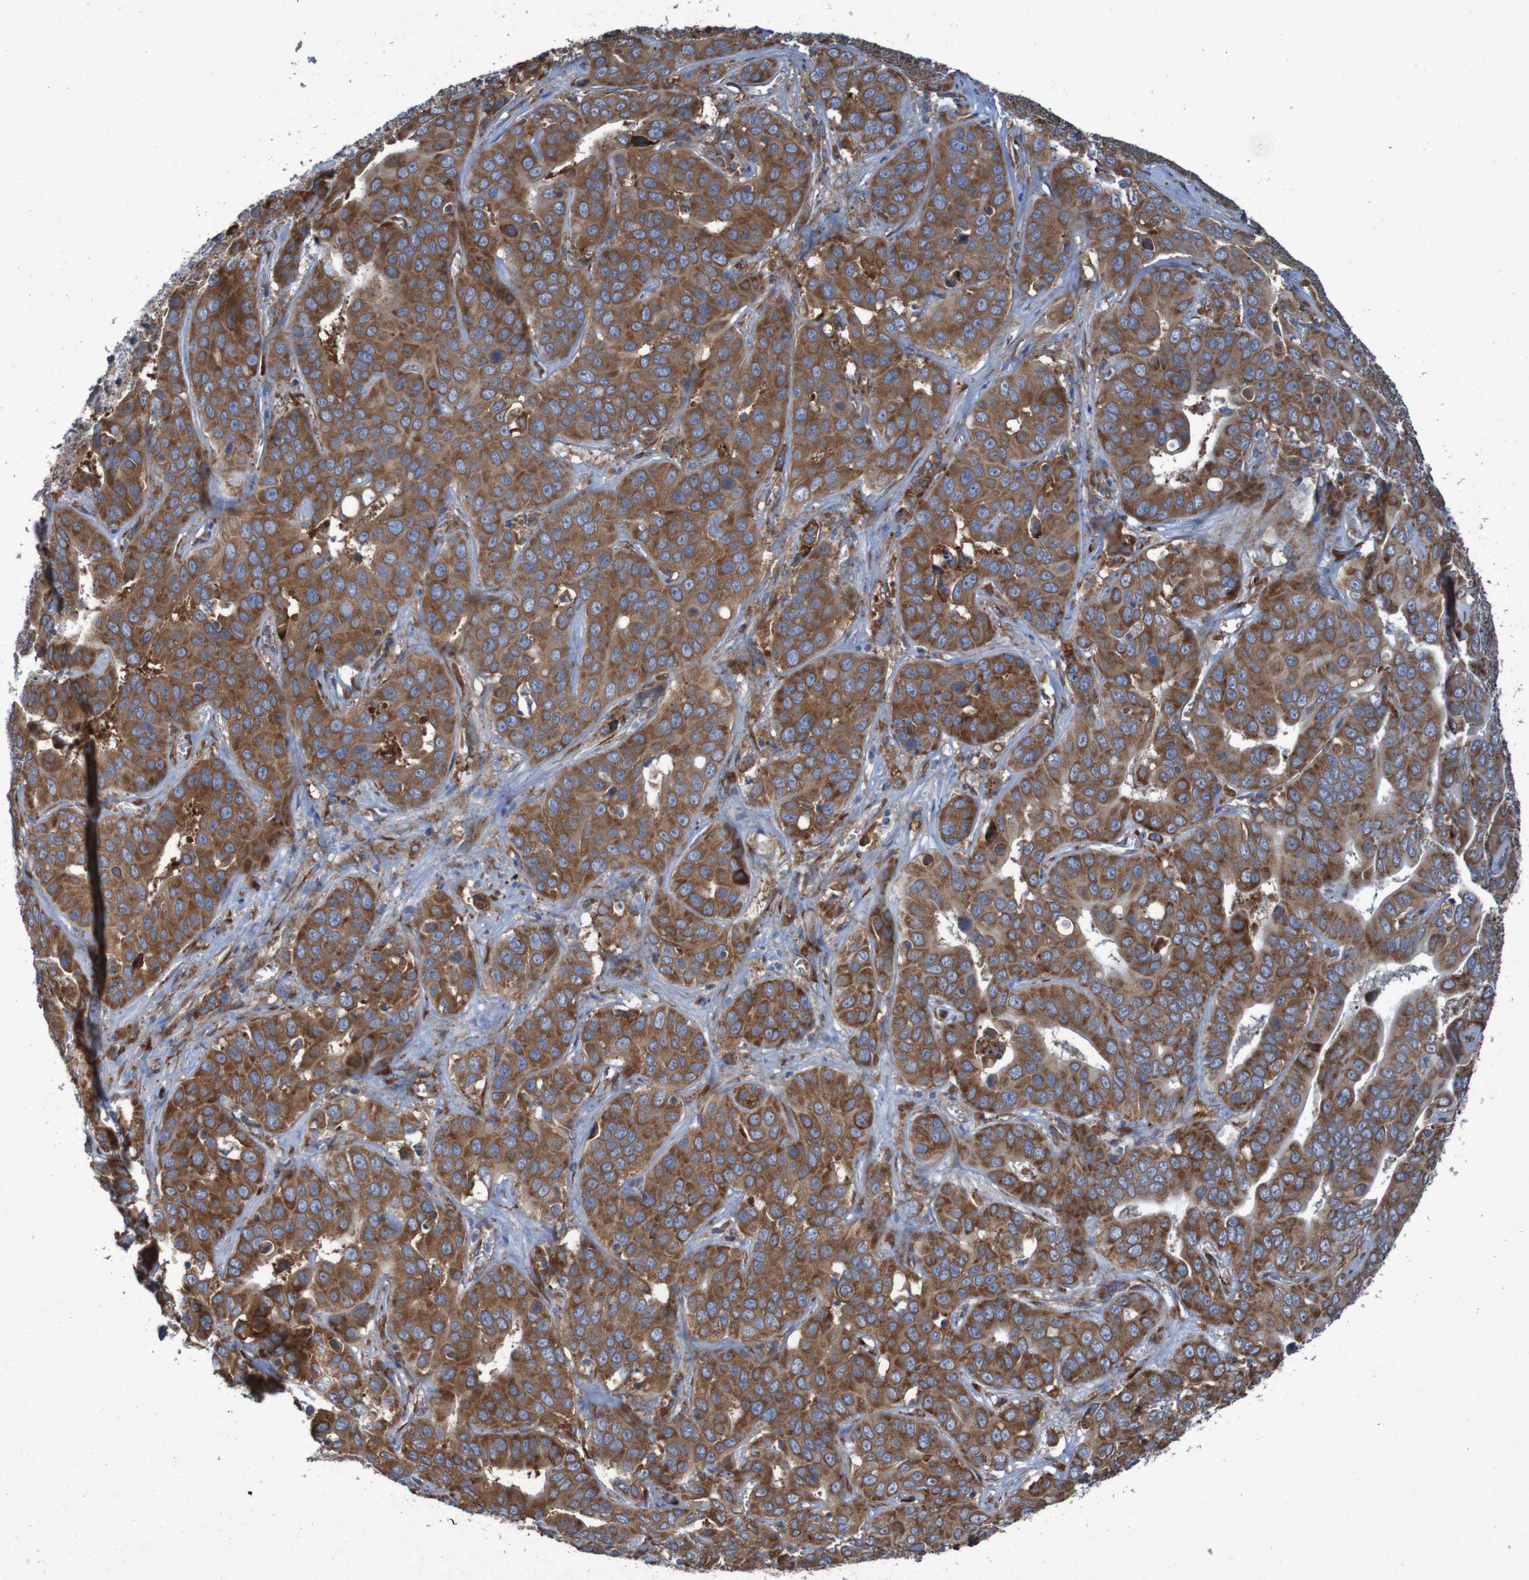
{"staining": {"intensity": "strong", "quantity": ">75%", "location": "cytoplasmic/membranous"}, "tissue": "liver cancer", "cell_type": "Tumor cells", "image_type": "cancer", "snomed": [{"axis": "morphology", "description": "Cholangiocarcinoma"}, {"axis": "topography", "description": "Liver"}], "caption": "Immunohistochemical staining of cholangiocarcinoma (liver) shows high levels of strong cytoplasmic/membranous staining in approximately >75% of tumor cells.", "gene": "RPL10", "patient": {"sex": "female", "age": 52}}